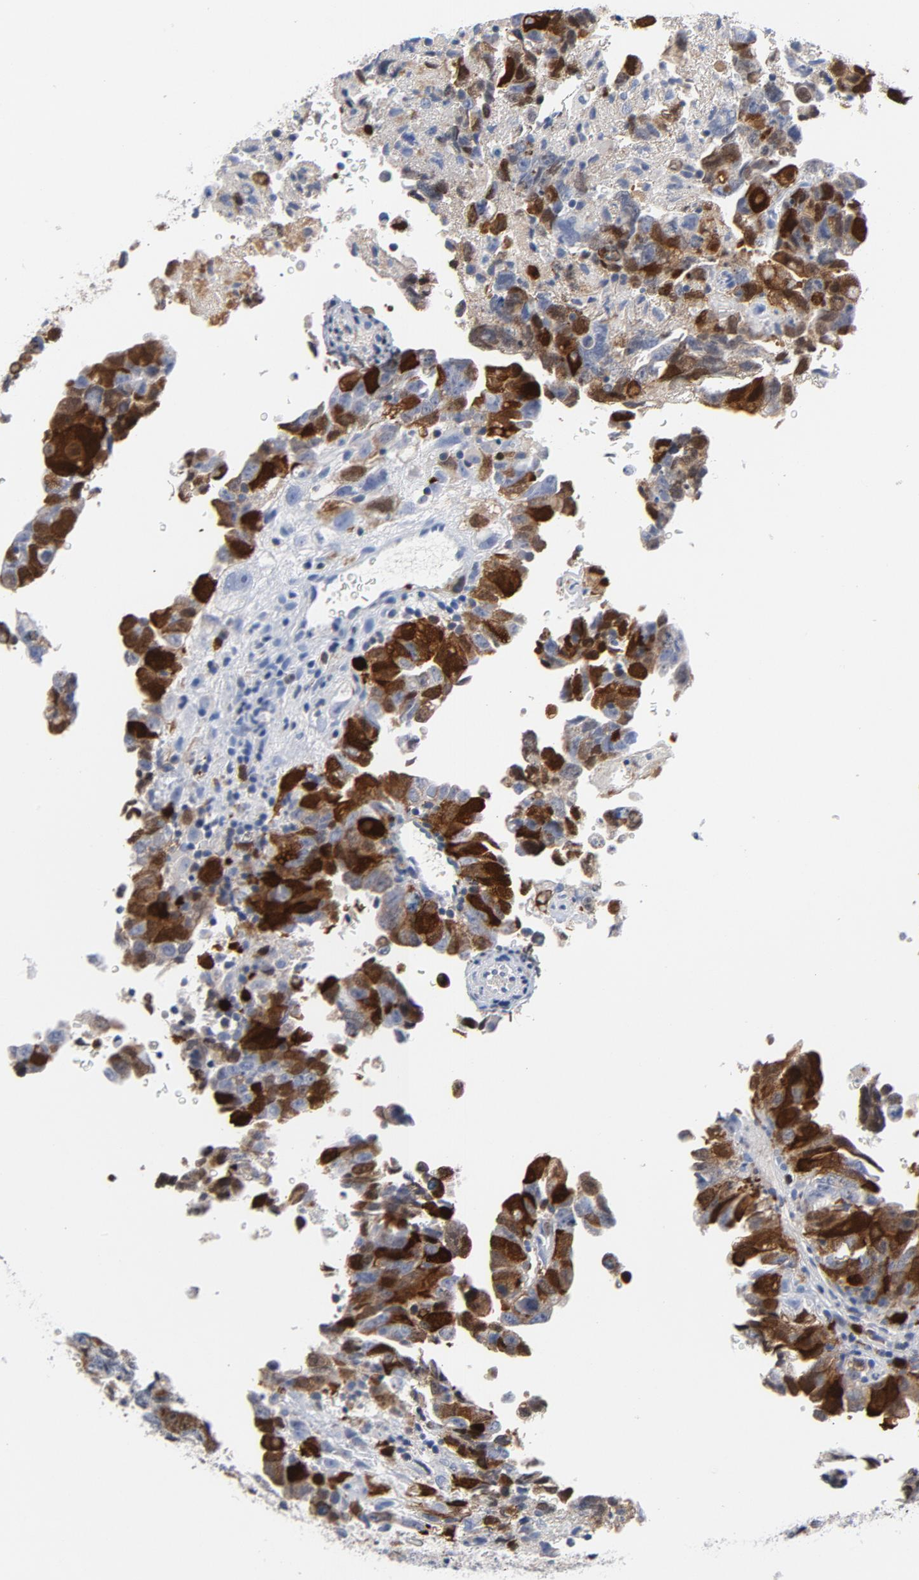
{"staining": {"intensity": "strong", "quantity": ">75%", "location": "cytoplasmic/membranous,nuclear"}, "tissue": "testis cancer", "cell_type": "Tumor cells", "image_type": "cancer", "snomed": [{"axis": "morphology", "description": "Carcinoma, Embryonal, NOS"}, {"axis": "topography", "description": "Testis"}], "caption": "This photomicrograph exhibits immunohistochemistry (IHC) staining of human testis cancer (embryonal carcinoma), with high strong cytoplasmic/membranous and nuclear expression in approximately >75% of tumor cells.", "gene": "CDC20", "patient": {"sex": "male", "age": 28}}